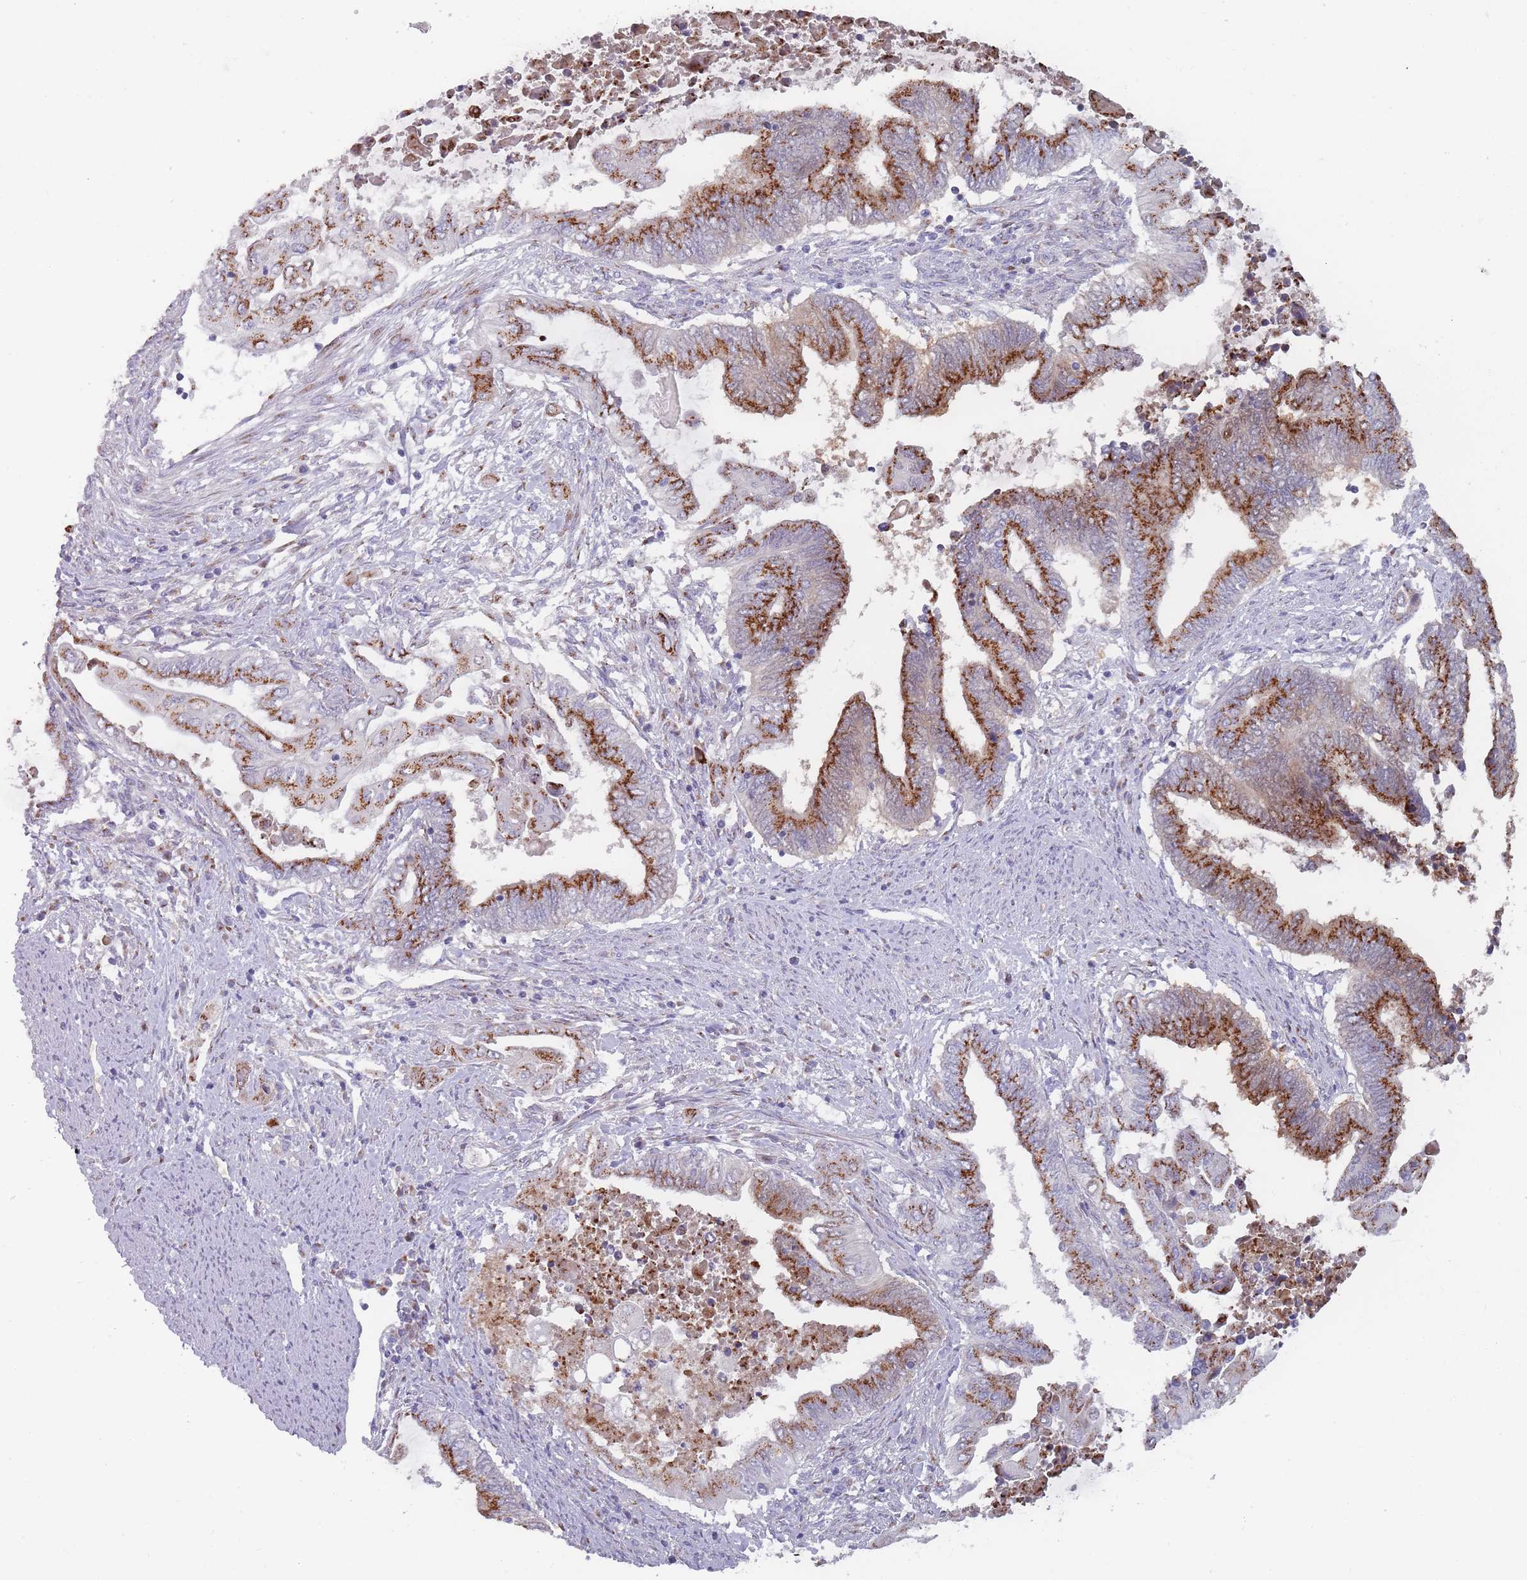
{"staining": {"intensity": "strong", "quantity": ">75%", "location": "cytoplasmic/membranous"}, "tissue": "endometrial cancer", "cell_type": "Tumor cells", "image_type": "cancer", "snomed": [{"axis": "morphology", "description": "Adenocarcinoma, NOS"}, {"axis": "topography", "description": "Uterus"}, {"axis": "topography", "description": "Endometrium"}], "caption": "Immunohistochemistry of endometrial cancer shows high levels of strong cytoplasmic/membranous staining in about >75% of tumor cells.", "gene": "MAN1B1", "patient": {"sex": "female", "age": 70}}